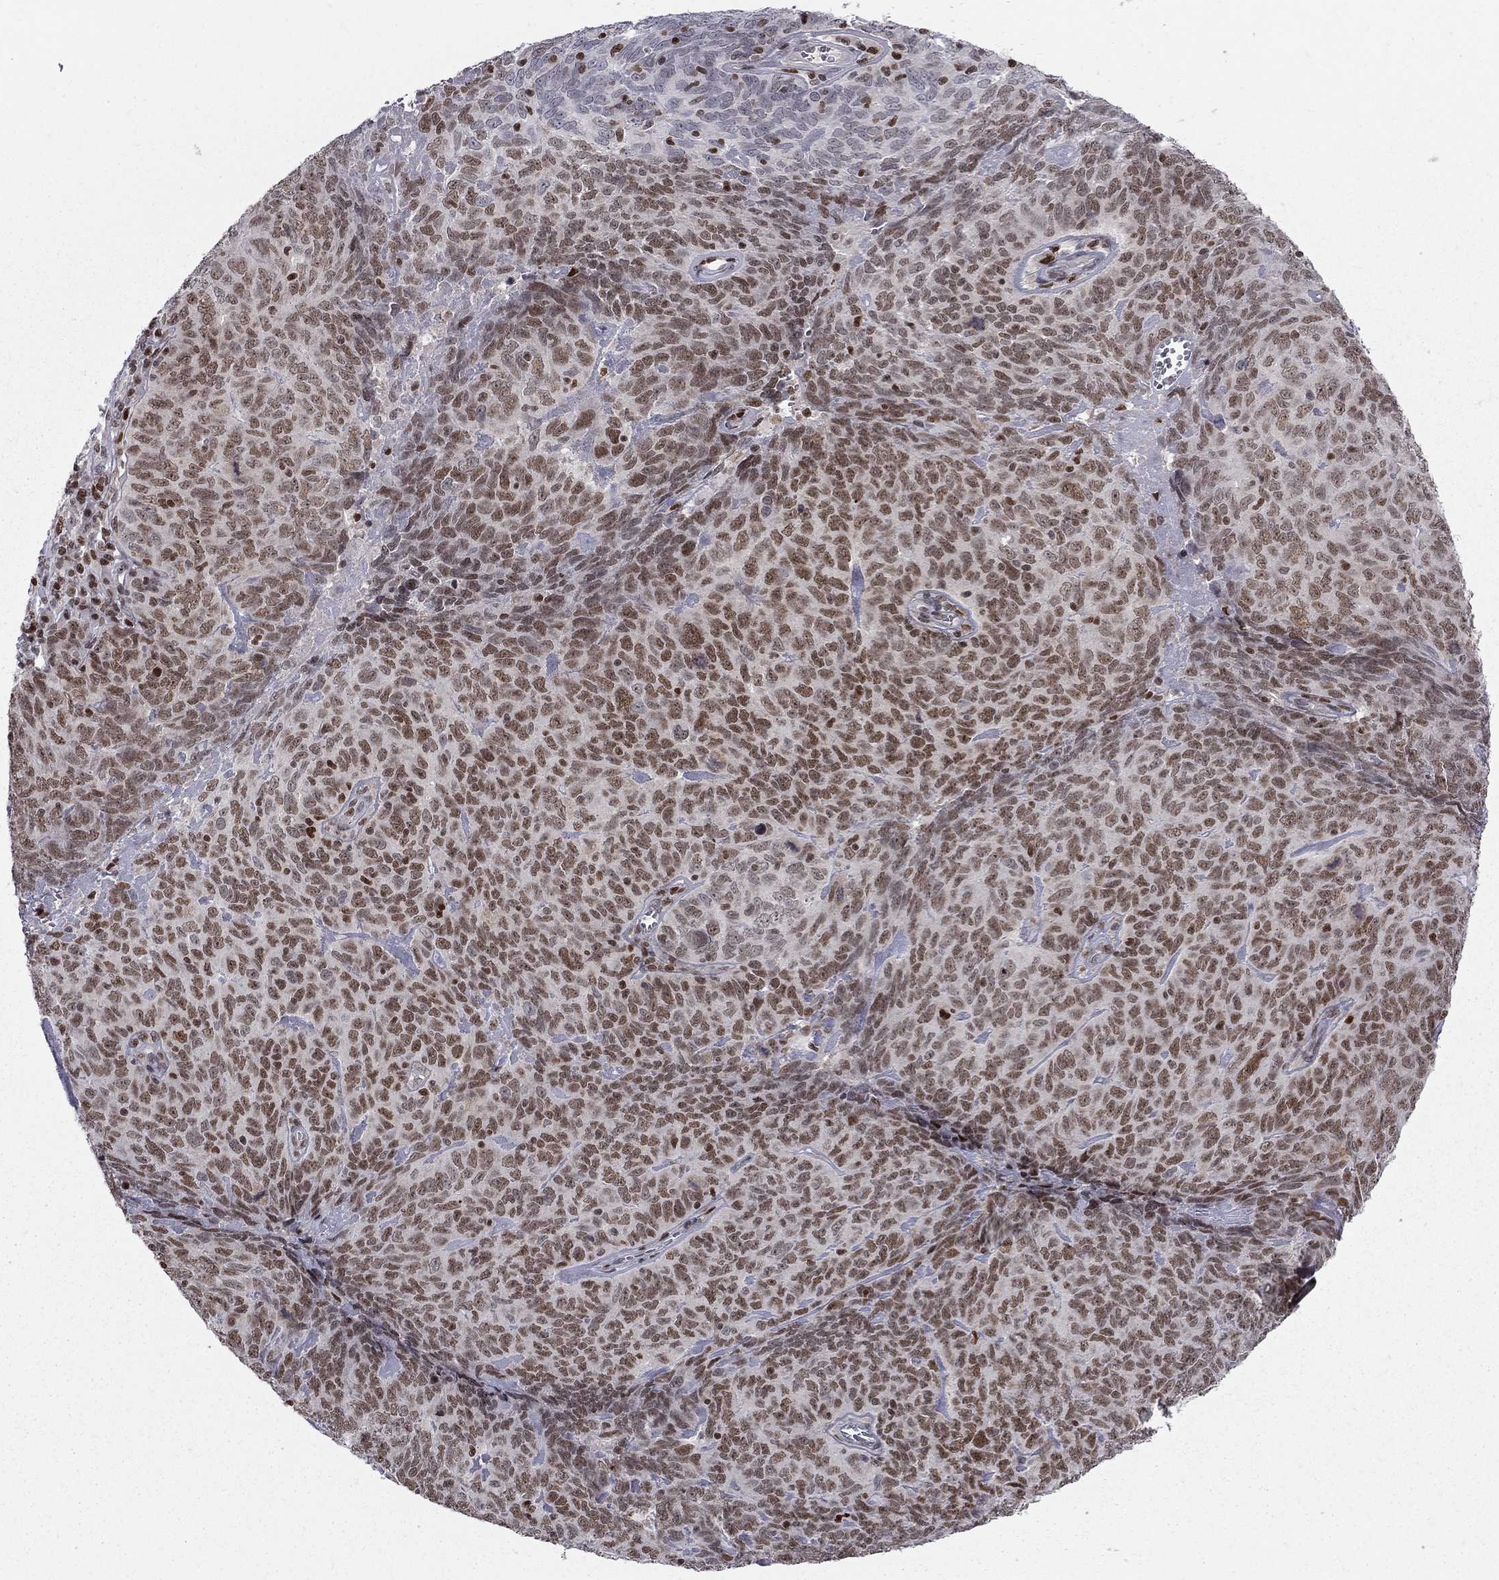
{"staining": {"intensity": "strong", "quantity": ">75%", "location": "nuclear"}, "tissue": "skin cancer", "cell_type": "Tumor cells", "image_type": "cancer", "snomed": [{"axis": "morphology", "description": "Squamous cell carcinoma, NOS"}, {"axis": "topography", "description": "Skin"}, {"axis": "topography", "description": "Anal"}], "caption": "A high amount of strong nuclear positivity is identified in approximately >75% of tumor cells in squamous cell carcinoma (skin) tissue.", "gene": "RNASEH2C", "patient": {"sex": "female", "age": 51}}